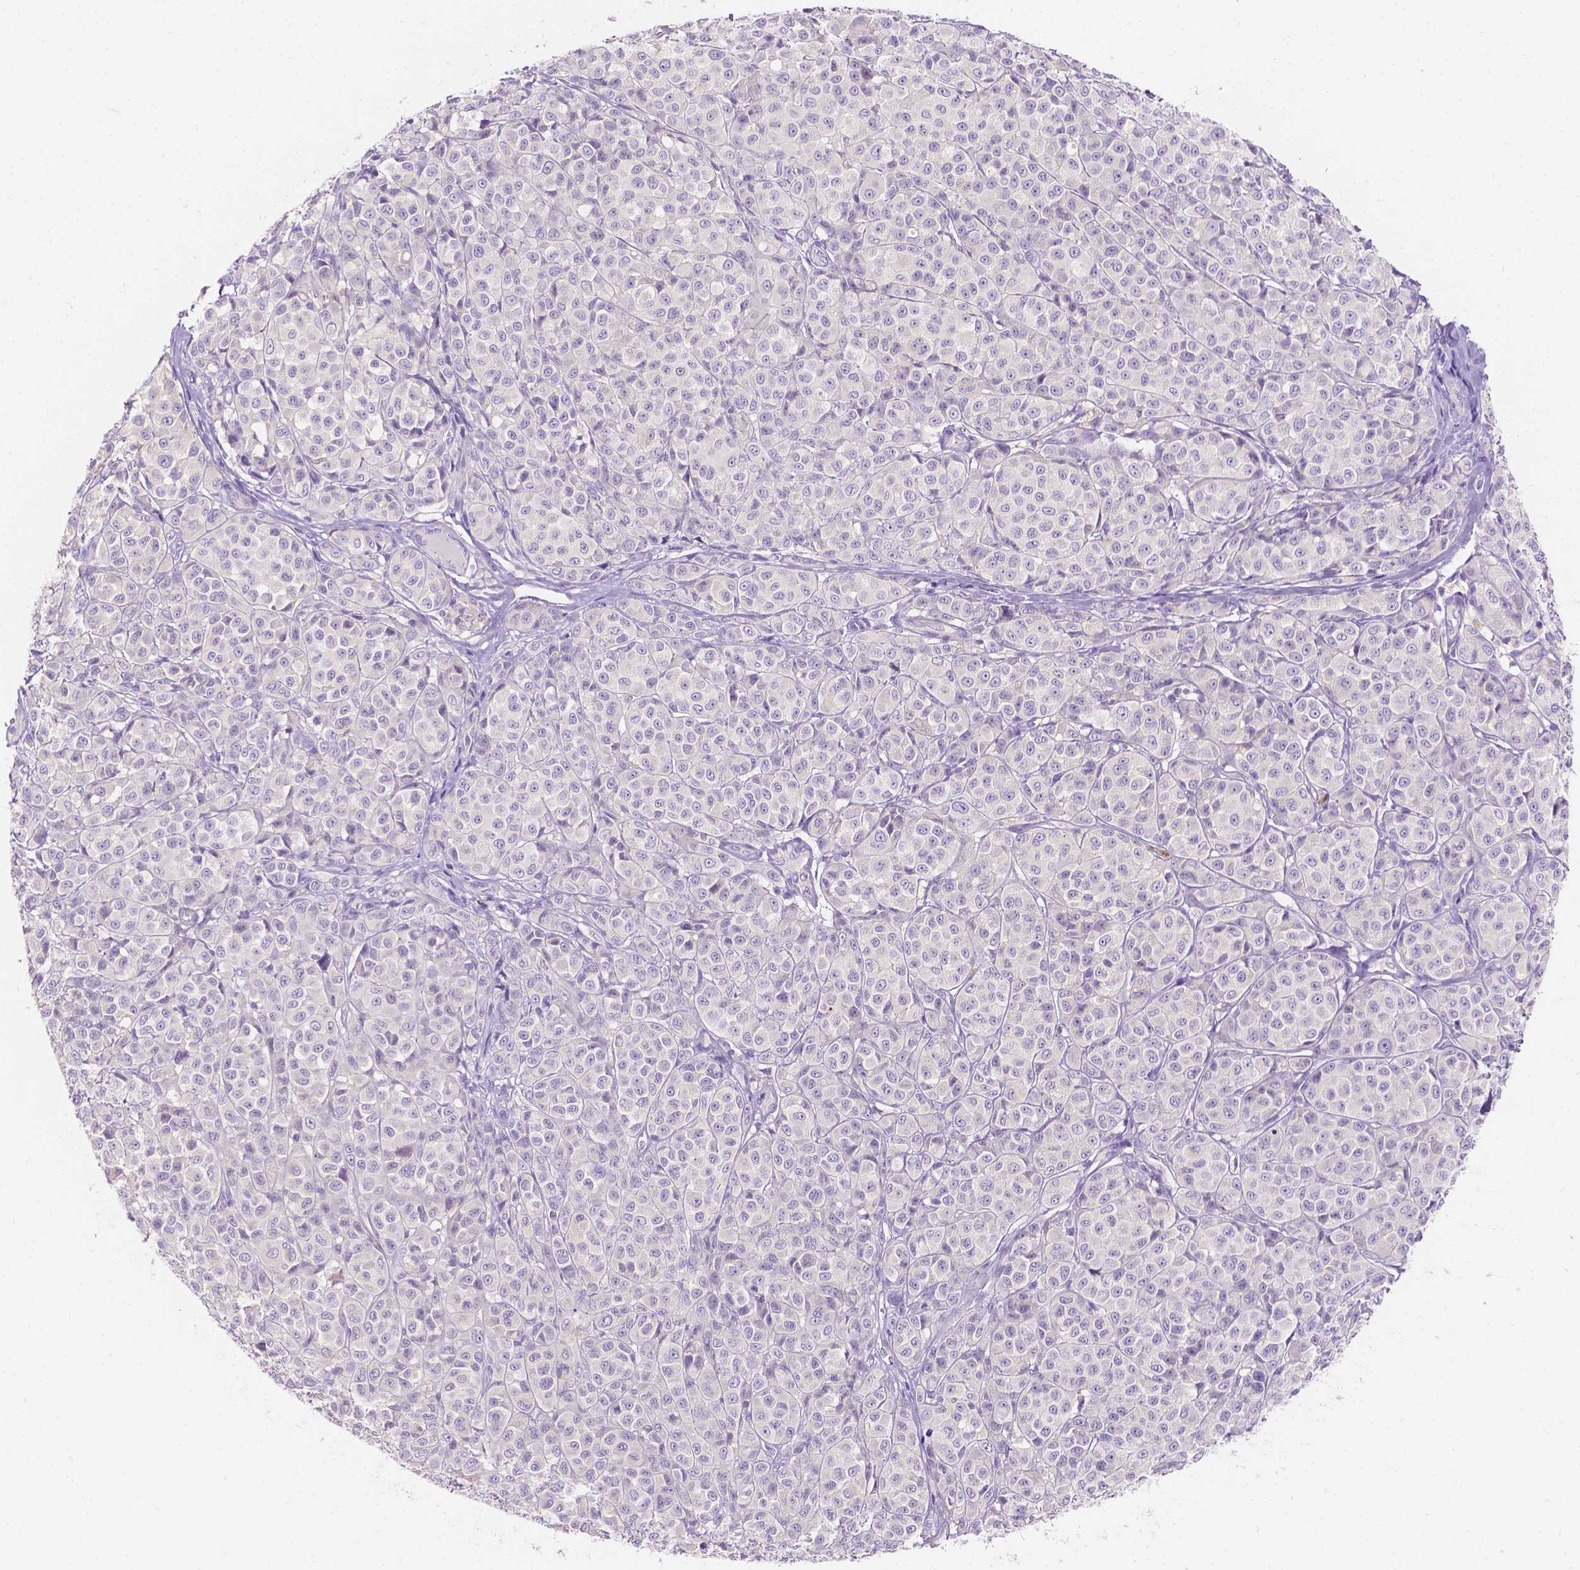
{"staining": {"intensity": "negative", "quantity": "none", "location": "none"}, "tissue": "melanoma", "cell_type": "Tumor cells", "image_type": "cancer", "snomed": [{"axis": "morphology", "description": "Malignant melanoma, NOS"}, {"axis": "topography", "description": "Skin"}], "caption": "Tumor cells show no significant expression in malignant melanoma. (Brightfield microscopy of DAB (3,3'-diaminobenzidine) immunohistochemistry at high magnification).", "gene": "SIRT2", "patient": {"sex": "male", "age": 89}}